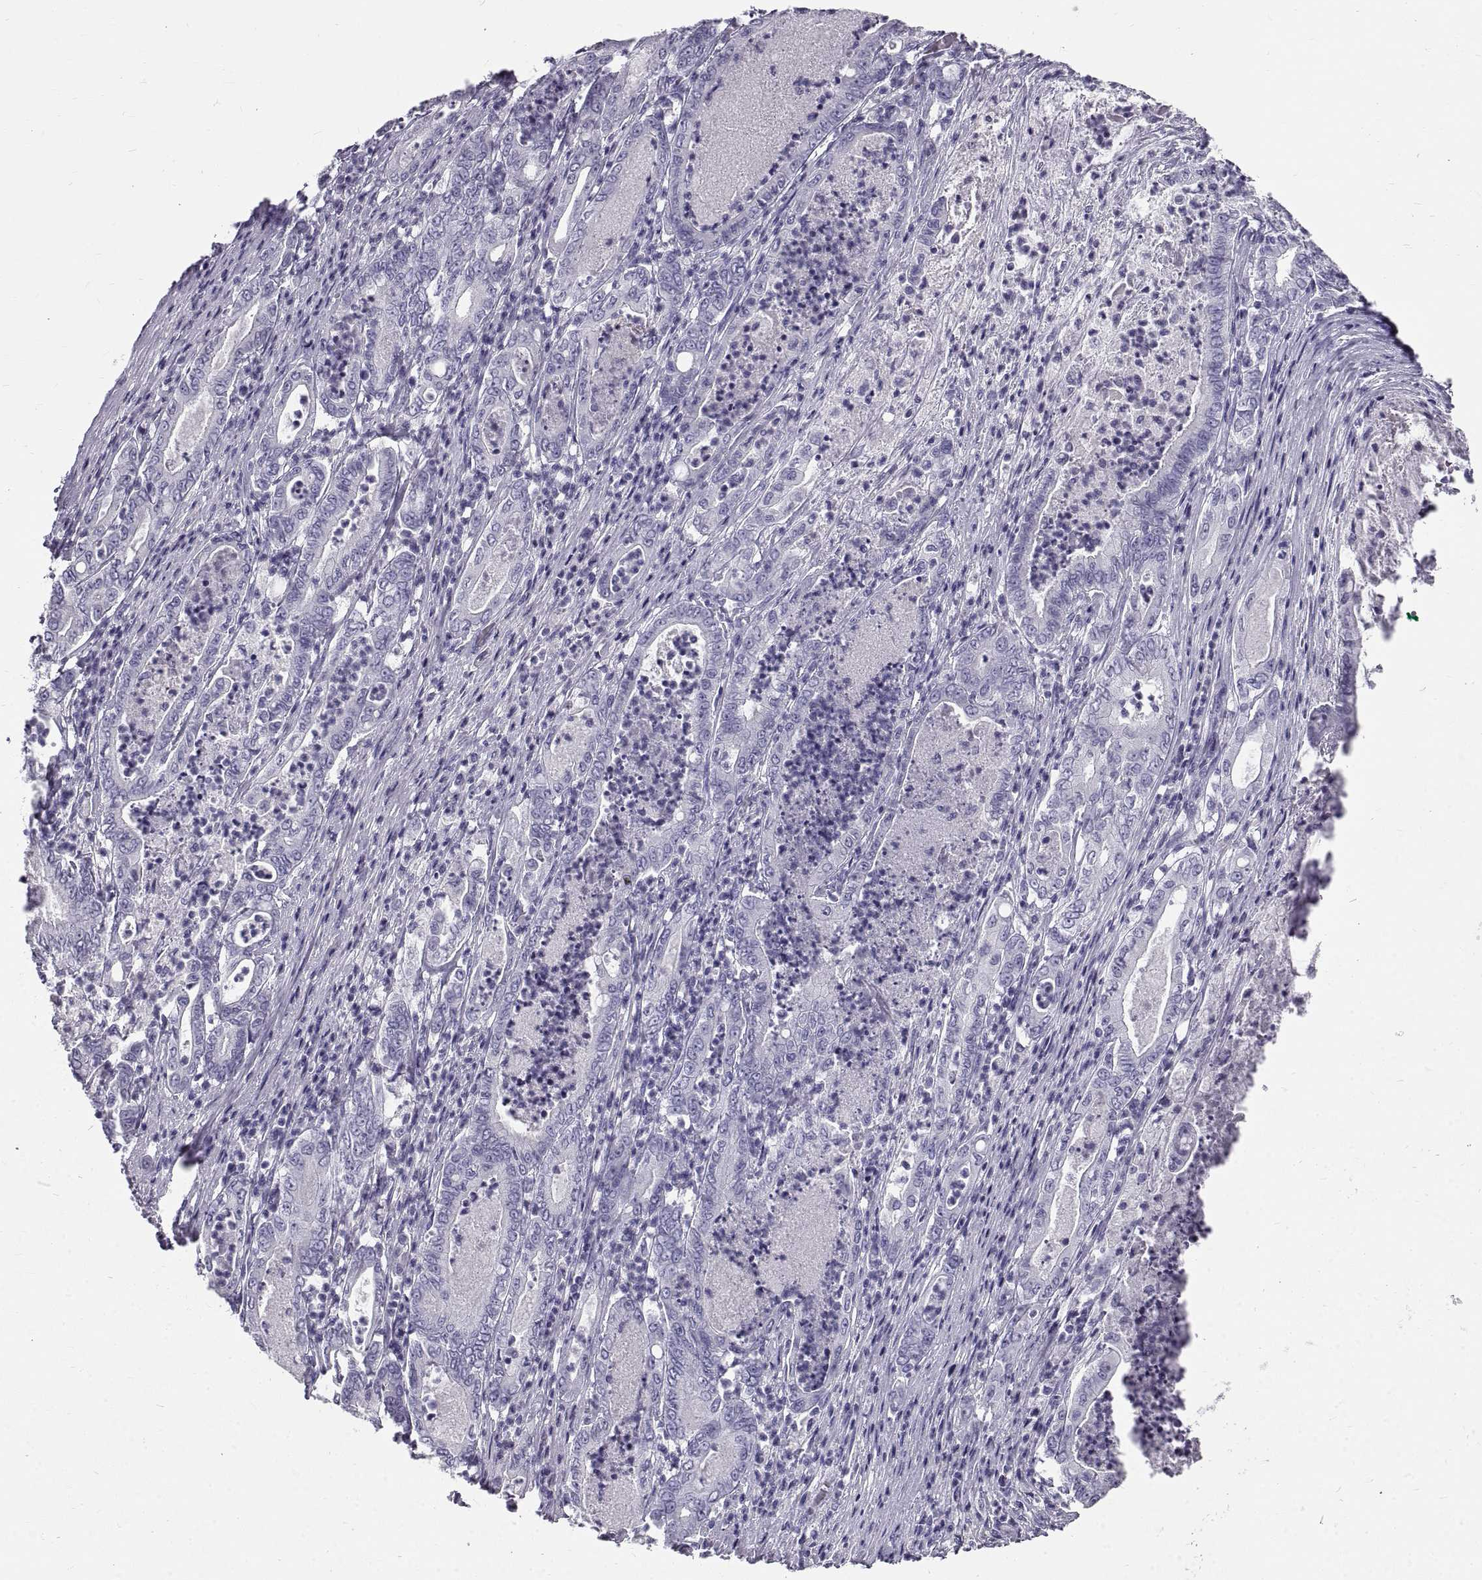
{"staining": {"intensity": "negative", "quantity": "none", "location": "none"}, "tissue": "pancreatic cancer", "cell_type": "Tumor cells", "image_type": "cancer", "snomed": [{"axis": "morphology", "description": "Adenocarcinoma, NOS"}, {"axis": "topography", "description": "Pancreas"}], "caption": "Immunohistochemistry (IHC) histopathology image of human pancreatic adenocarcinoma stained for a protein (brown), which displays no staining in tumor cells.", "gene": "GNG12", "patient": {"sex": "male", "age": 71}}